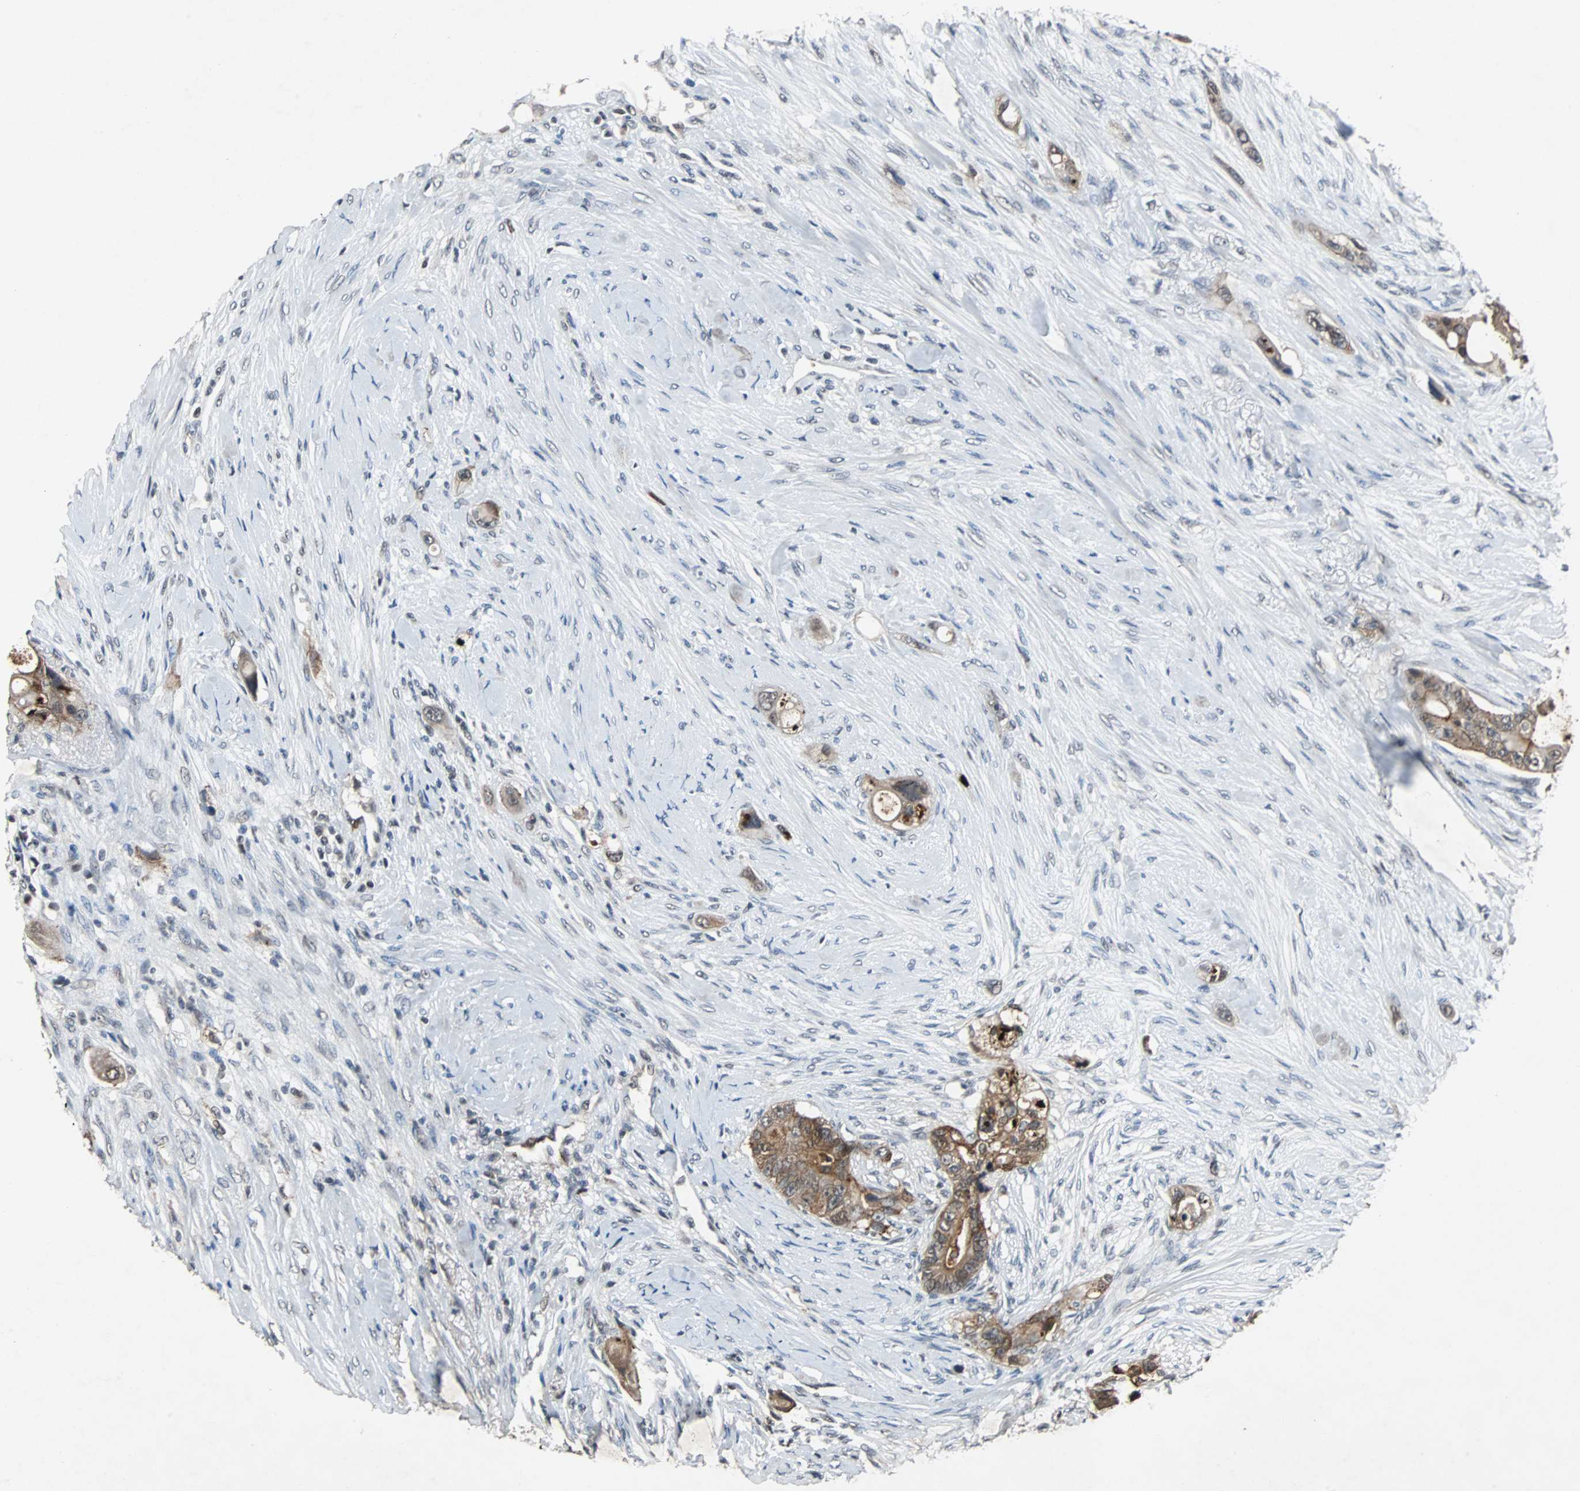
{"staining": {"intensity": "moderate", "quantity": ">75%", "location": "cytoplasmic/membranous"}, "tissue": "colorectal cancer", "cell_type": "Tumor cells", "image_type": "cancer", "snomed": [{"axis": "morphology", "description": "Adenocarcinoma, NOS"}, {"axis": "topography", "description": "Colon"}], "caption": "This image displays colorectal cancer (adenocarcinoma) stained with immunohistochemistry (IHC) to label a protein in brown. The cytoplasmic/membranous of tumor cells show moderate positivity for the protein. Nuclei are counter-stained blue.", "gene": "LSR", "patient": {"sex": "female", "age": 57}}